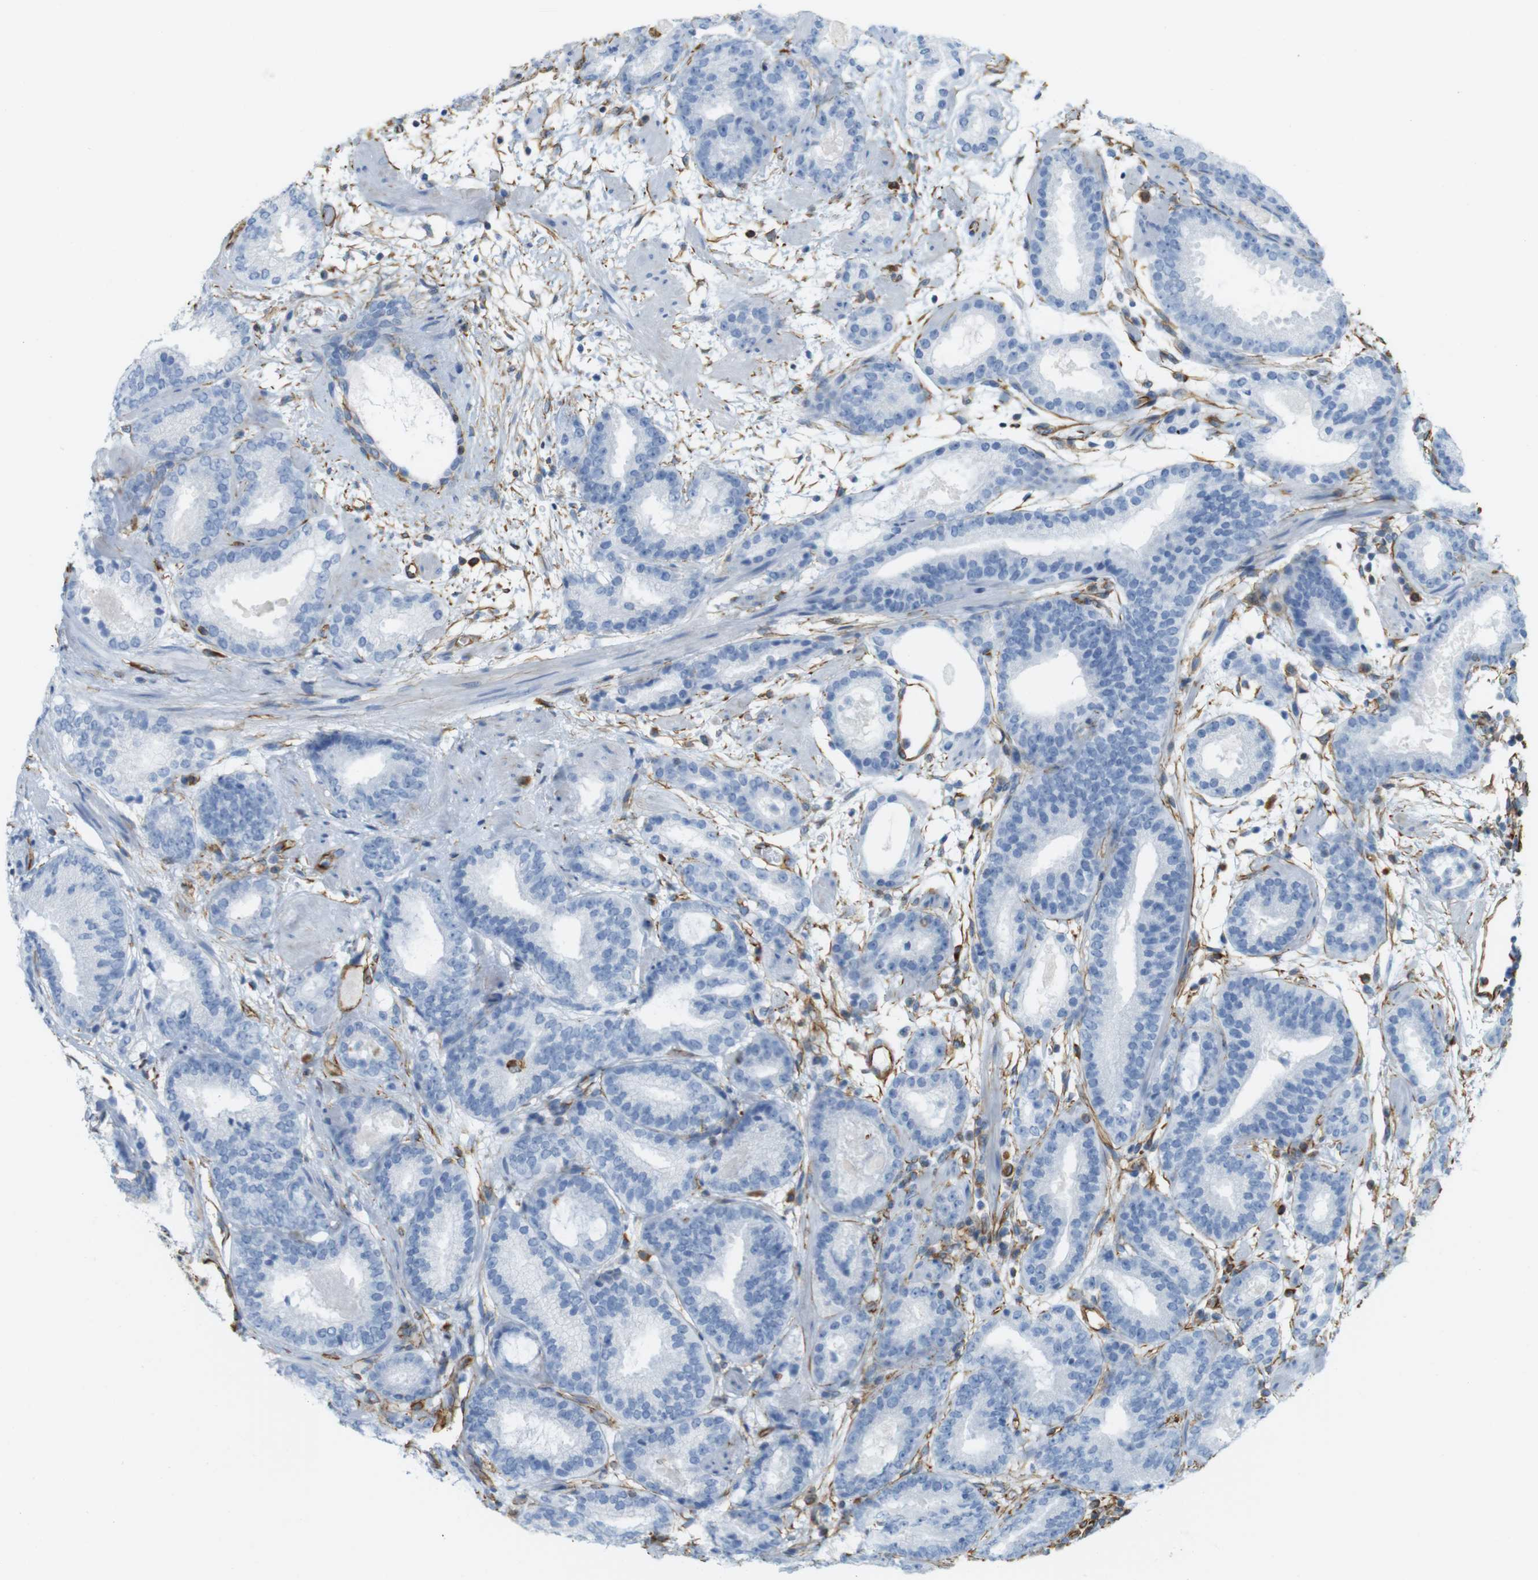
{"staining": {"intensity": "negative", "quantity": "none", "location": "none"}, "tissue": "prostate cancer", "cell_type": "Tumor cells", "image_type": "cancer", "snomed": [{"axis": "morphology", "description": "Adenocarcinoma, Low grade"}, {"axis": "topography", "description": "Prostate"}], "caption": "Tumor cells are negative for brown protein staining in low-grade adenocarcinoma (prostate).", "gene": "MS4A10", "patient": {"sex": "male", "age": 69}}